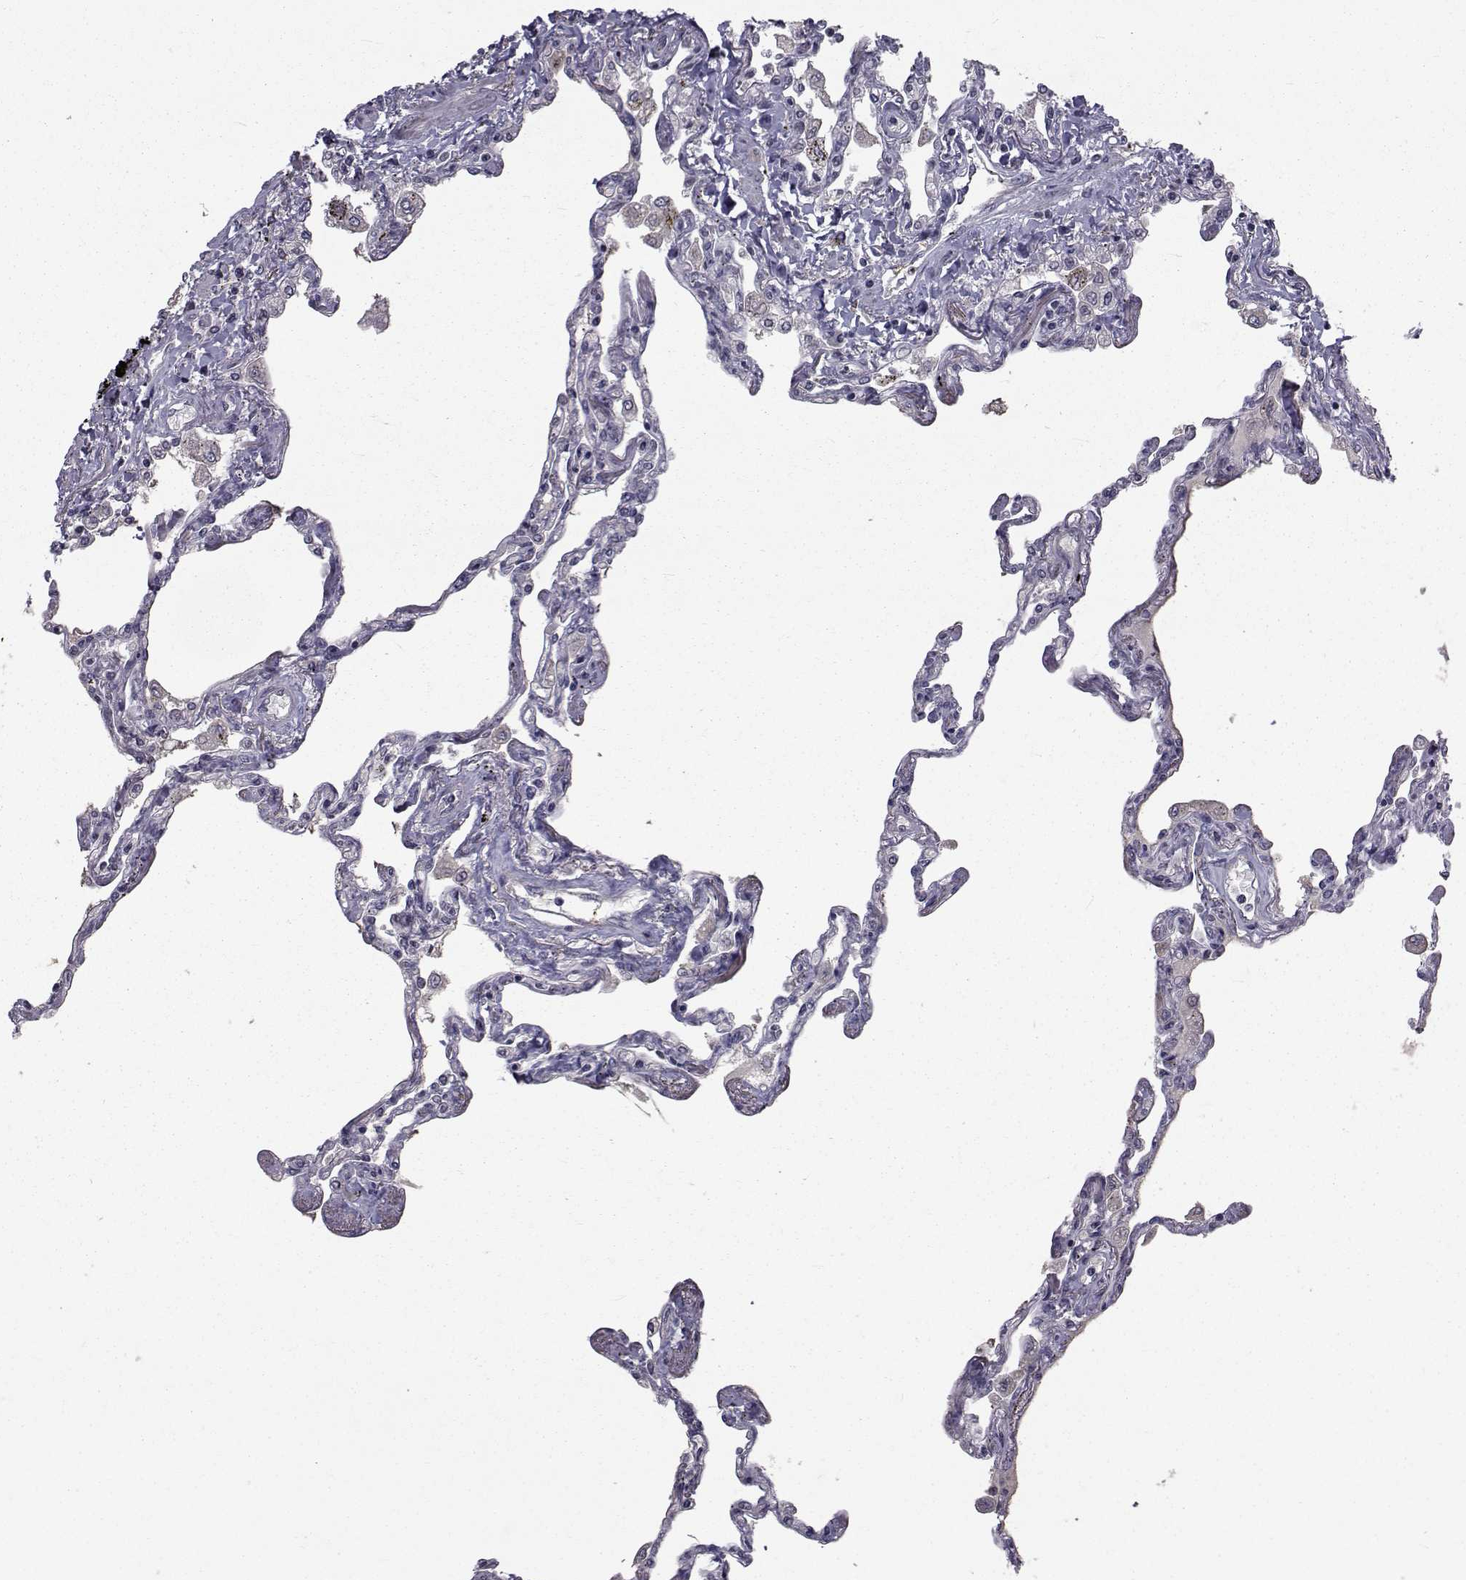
{"staining": {"intensity": "negative", "quantity": "none", "location": "none"}, "tissue": "lung", "cell_type": "Alveolar cells", "image_type": "normal", "snomed": [{"axis": "morphology", "description": "Normal tissue, NOS"}, {"axis": "morphology", "description": "Adenocarcinoma, NOS"}, {"axis": "topography", "description": "Cartilage tissue"}, {"axis": "topography", "description": "Lung"}], "caption": "Histopathology image shows no significant protein positivity in alveolar cells of normal lung. Nuclei are stained in blue.", "gene": "FDXR", "patient": {"sex": "female", "age": 67}}